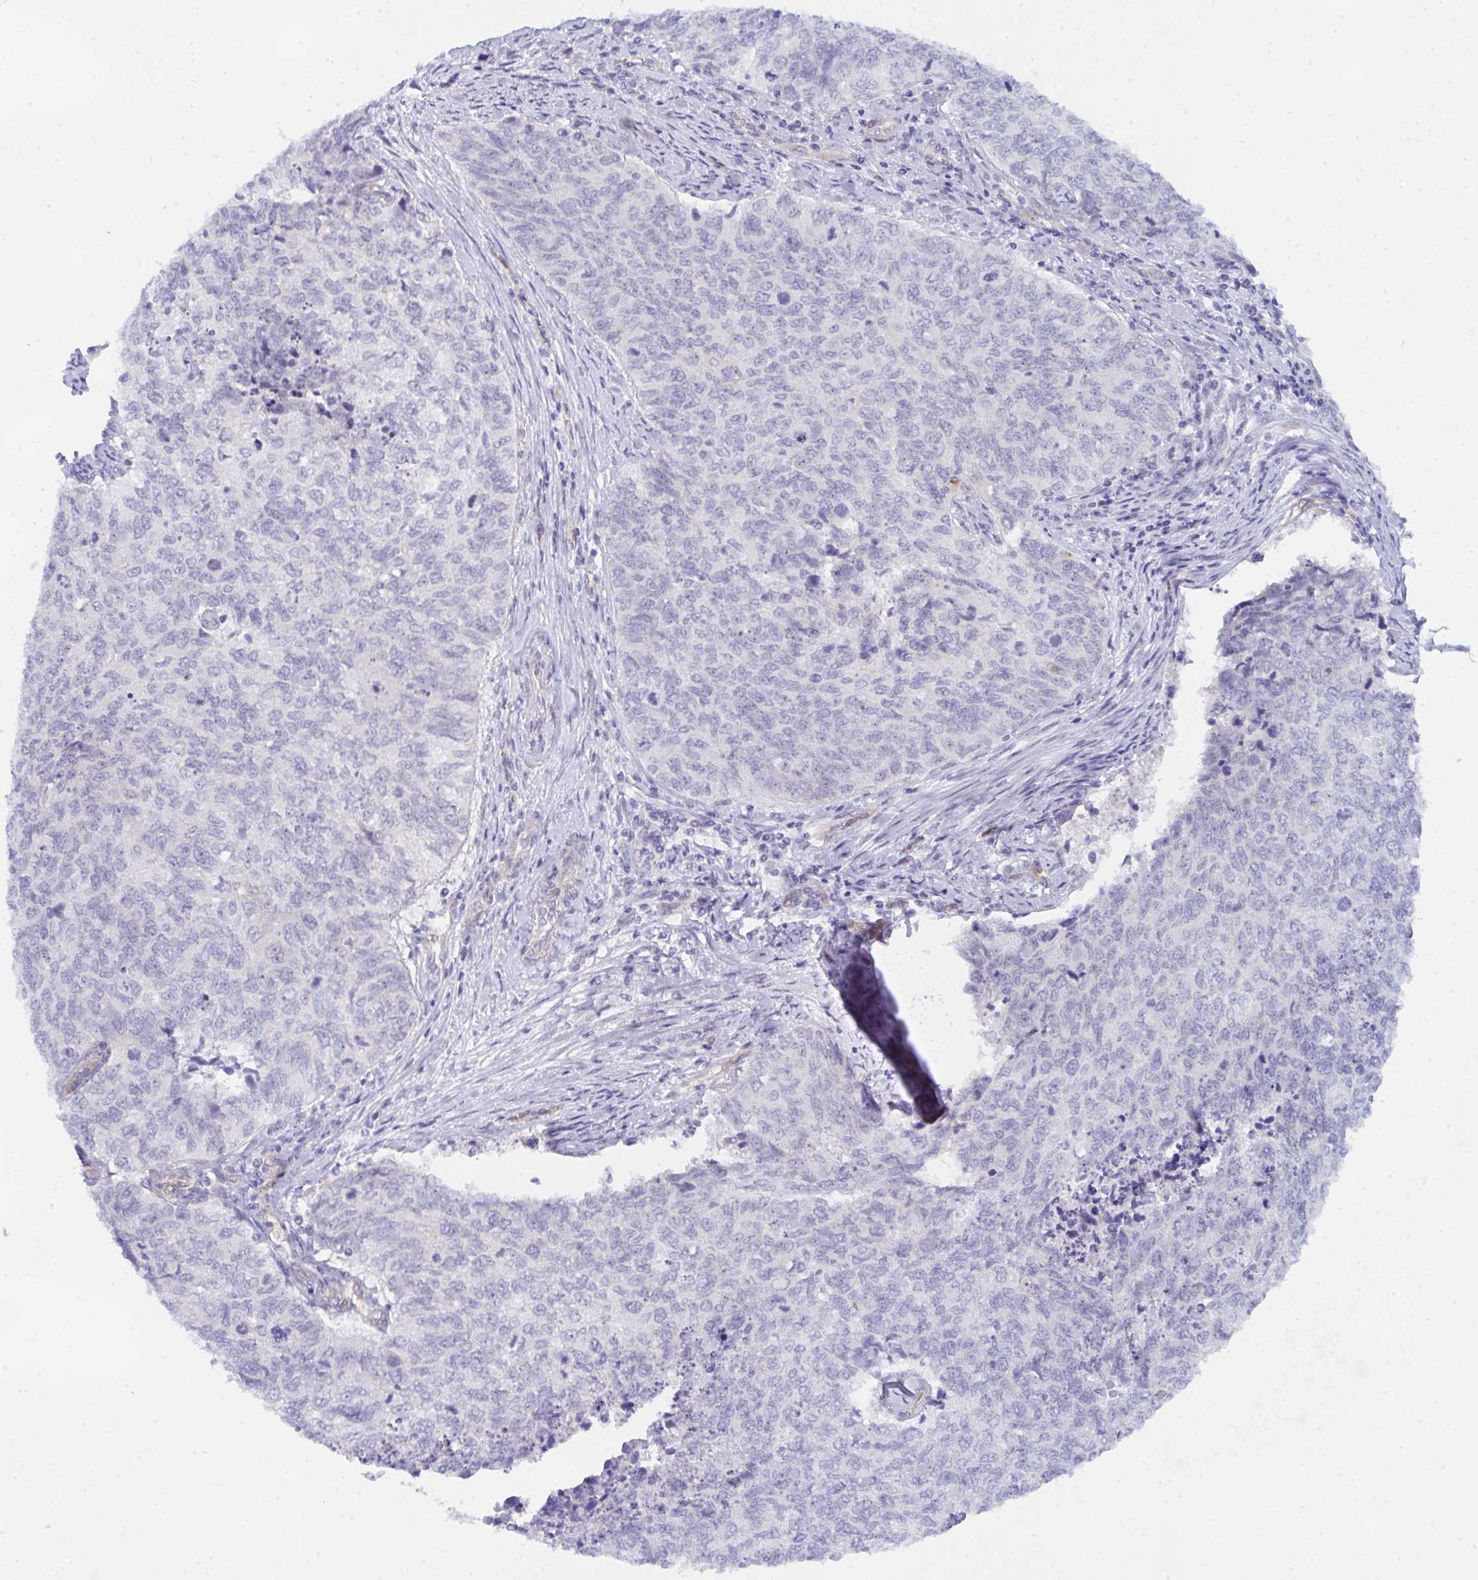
{"staining": {"intensity": "negative", "quantity": "none", "location": "none"}, "tissue": "cervical cancer", "cell_type": "Tumor cells", "image_type": "cancer", "snomed": [{"axis": "morphology", "description": "Squamous cell carcinoma, NOS"}, {"axis": "topography", "description": "Cervix"}], "caption": "Tumor cells are negative for brown protein staining in cervical squamous cell carcinoma.", "gene": "NFXL1", "patient": {"sex": "female", "age": 38}}